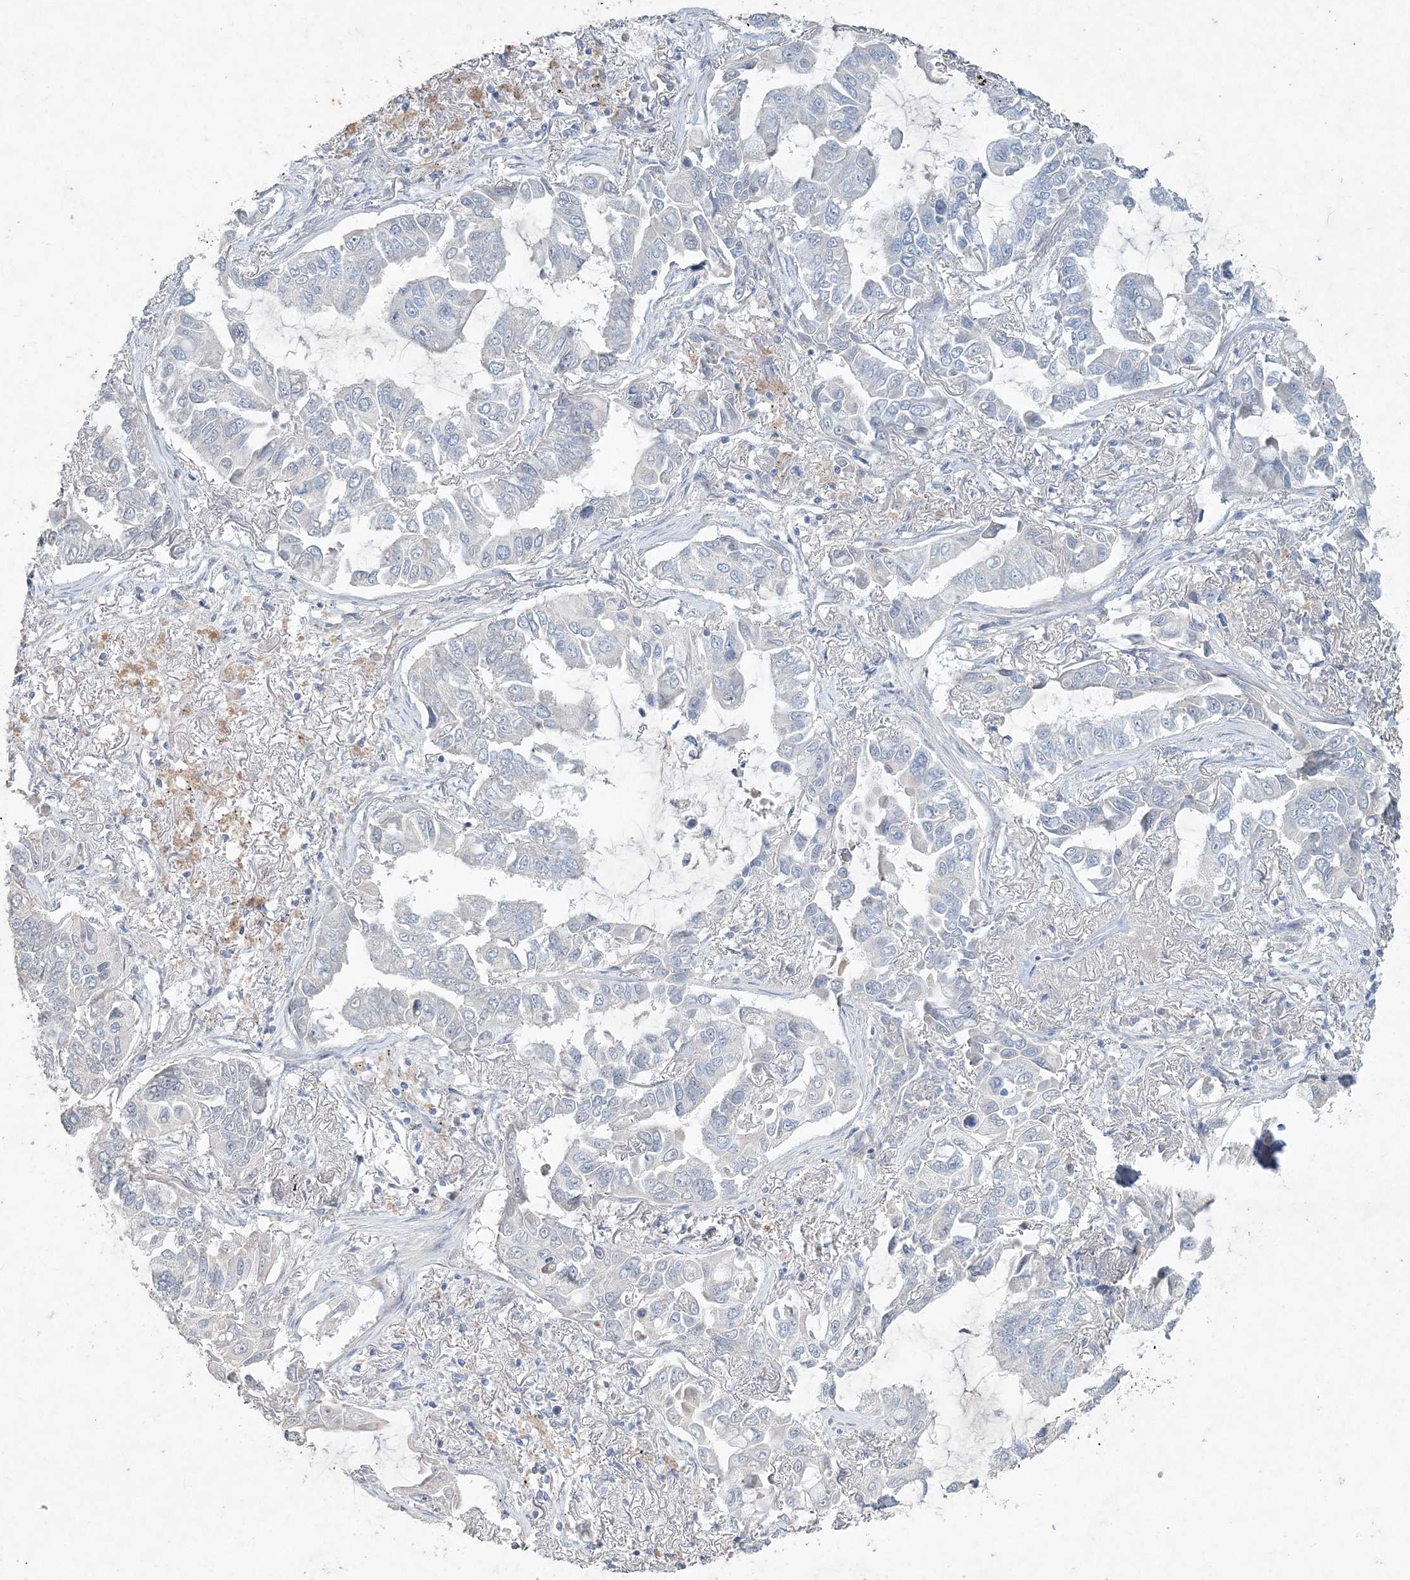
{"staining": {"intensity": "negative", "quantity": "none", "location": "none"}, "tissue": "lung cancer", "cell_type": "Tumor cells", "image_type": "cancer", "snomed": [{"axis": "morphology", "description": "Adenocarcinoma, NOS"}, {"axis": "topography", "description": "Lung"}], "caption": "Immunohistochemistry image of human lung adenocarcinoma stained for a protein (brown), which reveals no staining in tumor cells.", "gene": "DNAH5", "patient": {"sex": "male", "age": 64}}